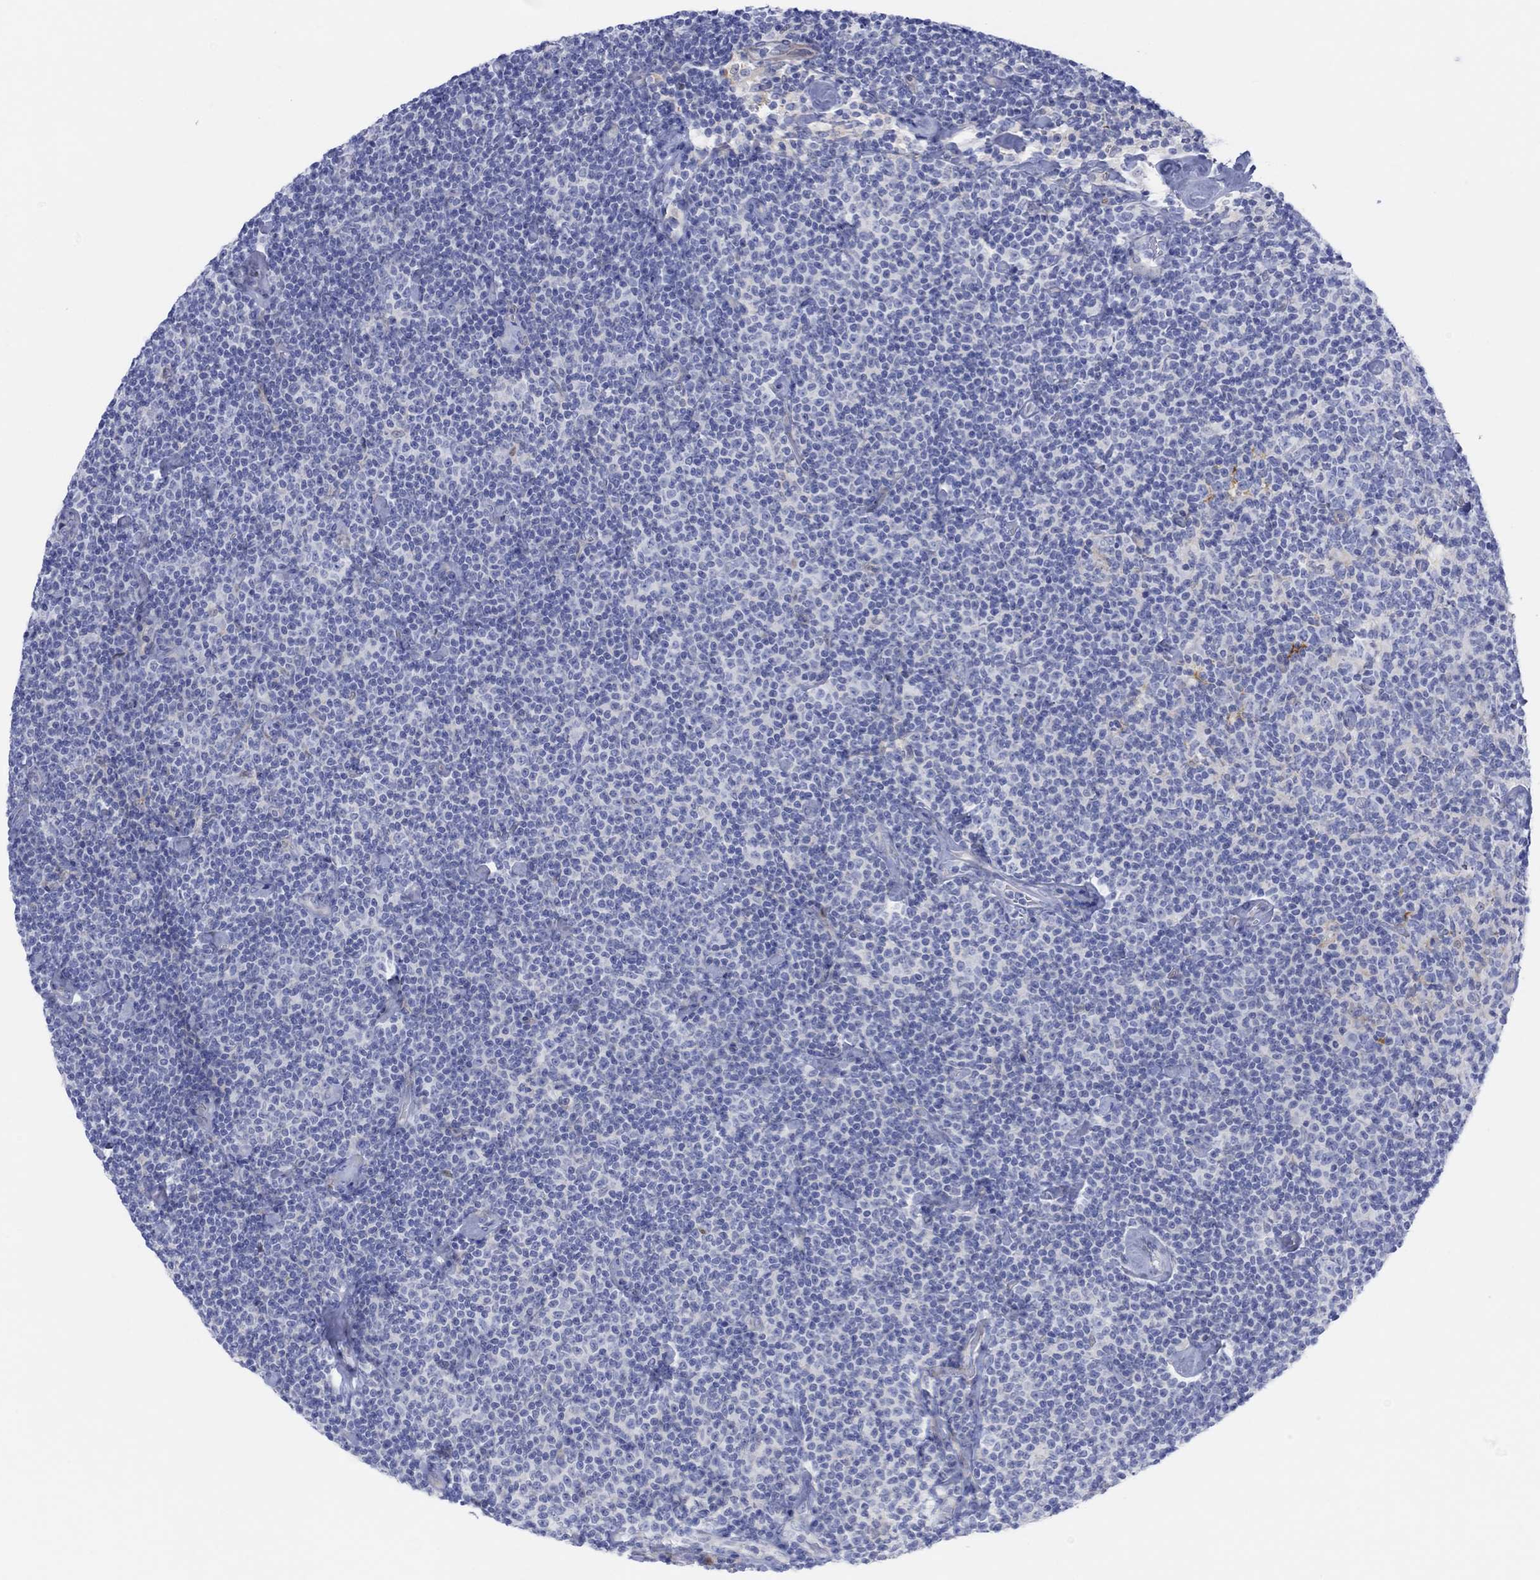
{"staining": {"intensity": "negative", "quantity": "none", "location": "none"}, "tissue": "lymphoma", "cell_type": "Tumor cells", "image_type": "cancer", "snomed": [{"axis": "morphology", "description": "Malignant lymphoma, non-Hodgkin's type, Low grade"}, {"axis": "topography", "description": "Lymph node"}], "caption": "Histopathology image shows no protein expression in tumor cells of low-grade malignant lymphoma, non-Hodgkin's type tissue.", "gene": "TLDC2", "patient": {"sex": "male", "age": 81}}